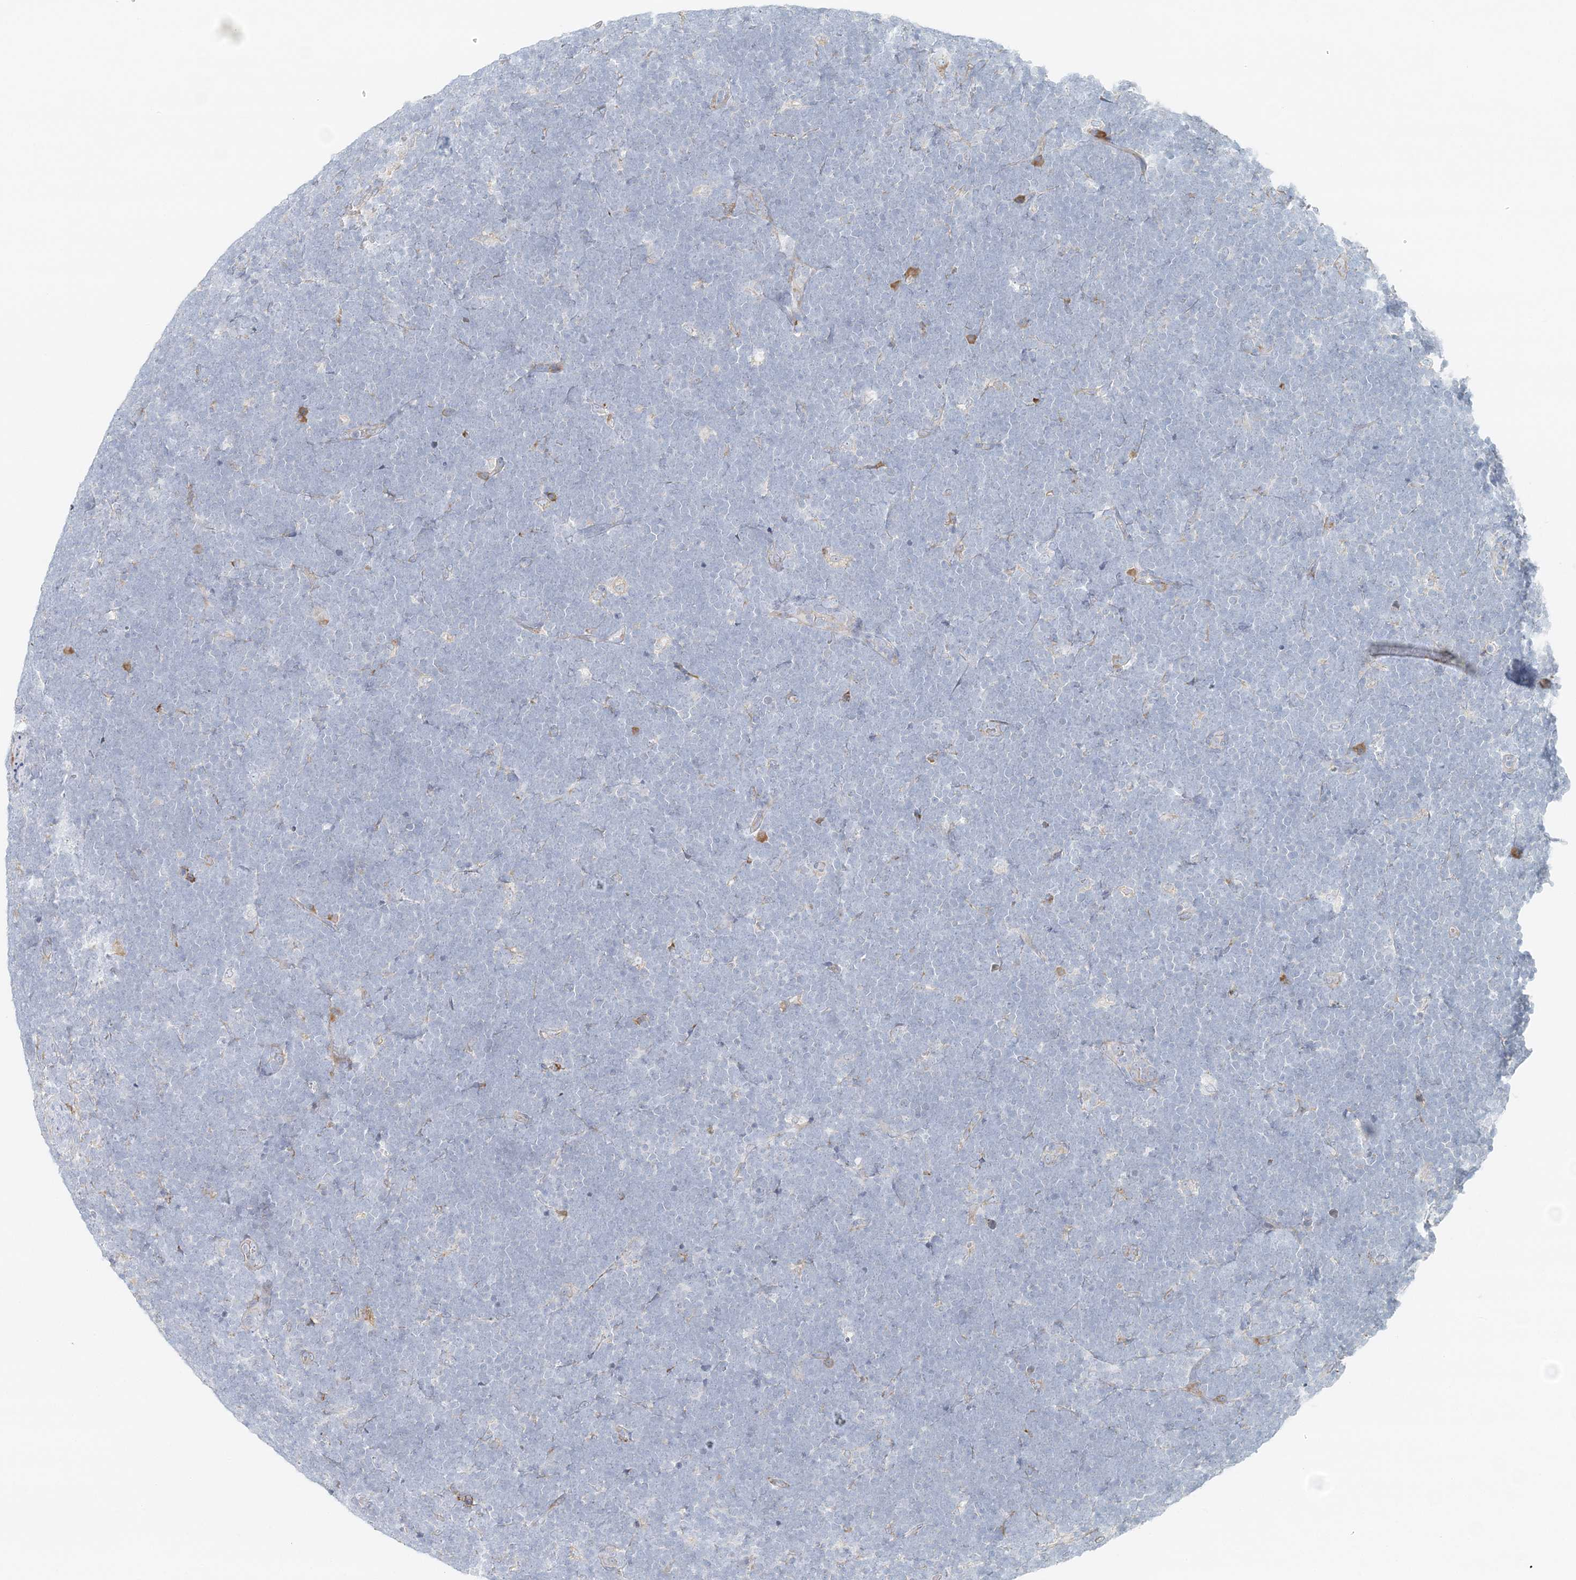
{"staining": {"intensity": "negative", "quantity": "none", "location": "none"}, "tissue": "lymphoma", "cell_type": "Tumor cells", "image_type": "cancer", "snomed": [{"axis": "morphology", "description": "Malignant lymphoma, non-Hodgkin's type, High grade"}, {"axis": "topography", "description": "Lymph node"}], "caption": "Tumor cells are negative for protein expression in human lymphoma.", "gene": "STK11IP", "patient": {"sex": "male", "age": 13}}